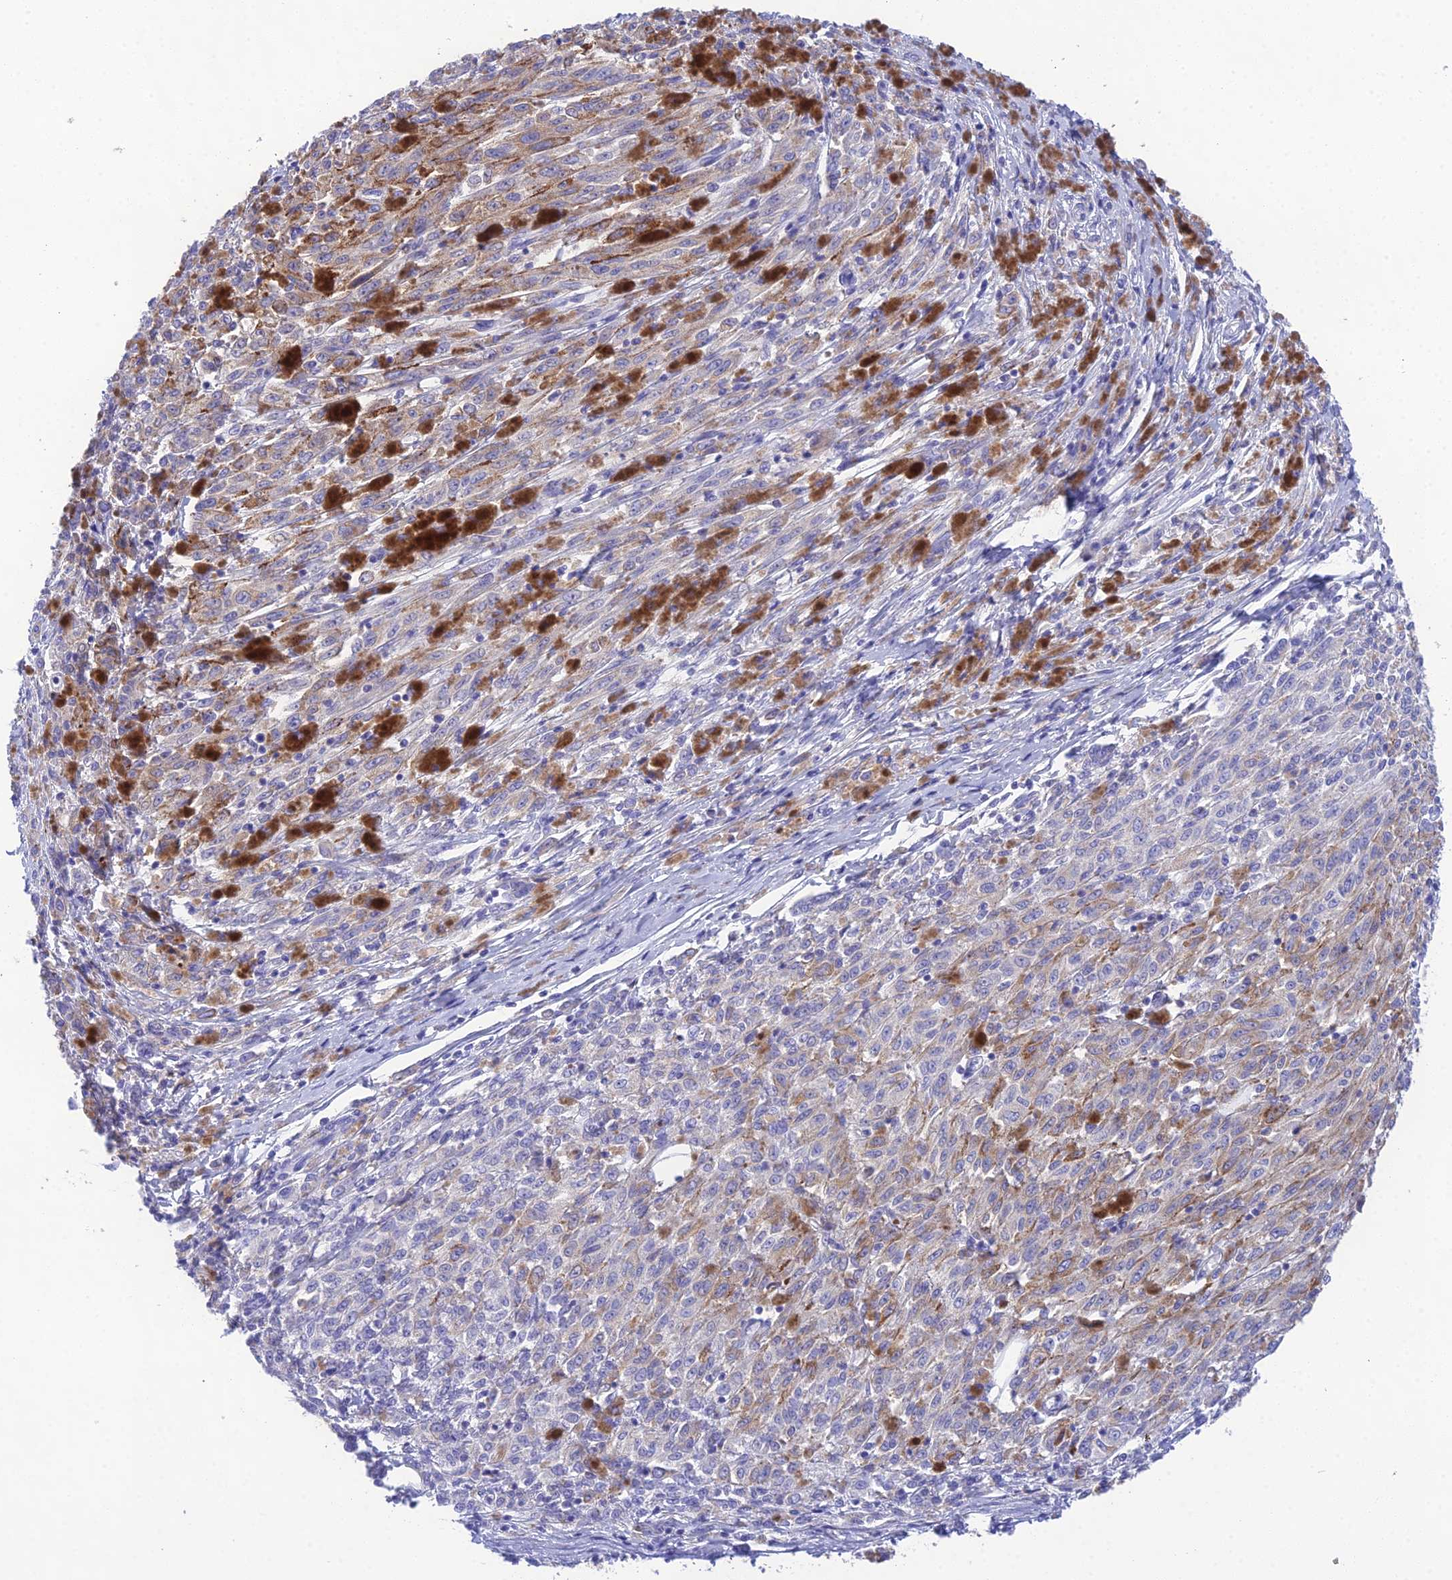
{"staining": {"intensity": "negative", "quantity": "none", "location": "none"}, "tissue": "melanoma", "cell_type": "Tumor cells", "image_type": "cancer", "snomed": [{"axis": "morphology", "description": "Malignant melanoma, NOS"}, {"axis": "topography", "description": "Skin"}], "caption": "Tumor cells are negative for brown protein staining in malignant melanoma. (DAB IHC with hematoxylin counter stain).", "gene": "KIAA0408", "patient": {"sex": "female", "age": 52}}